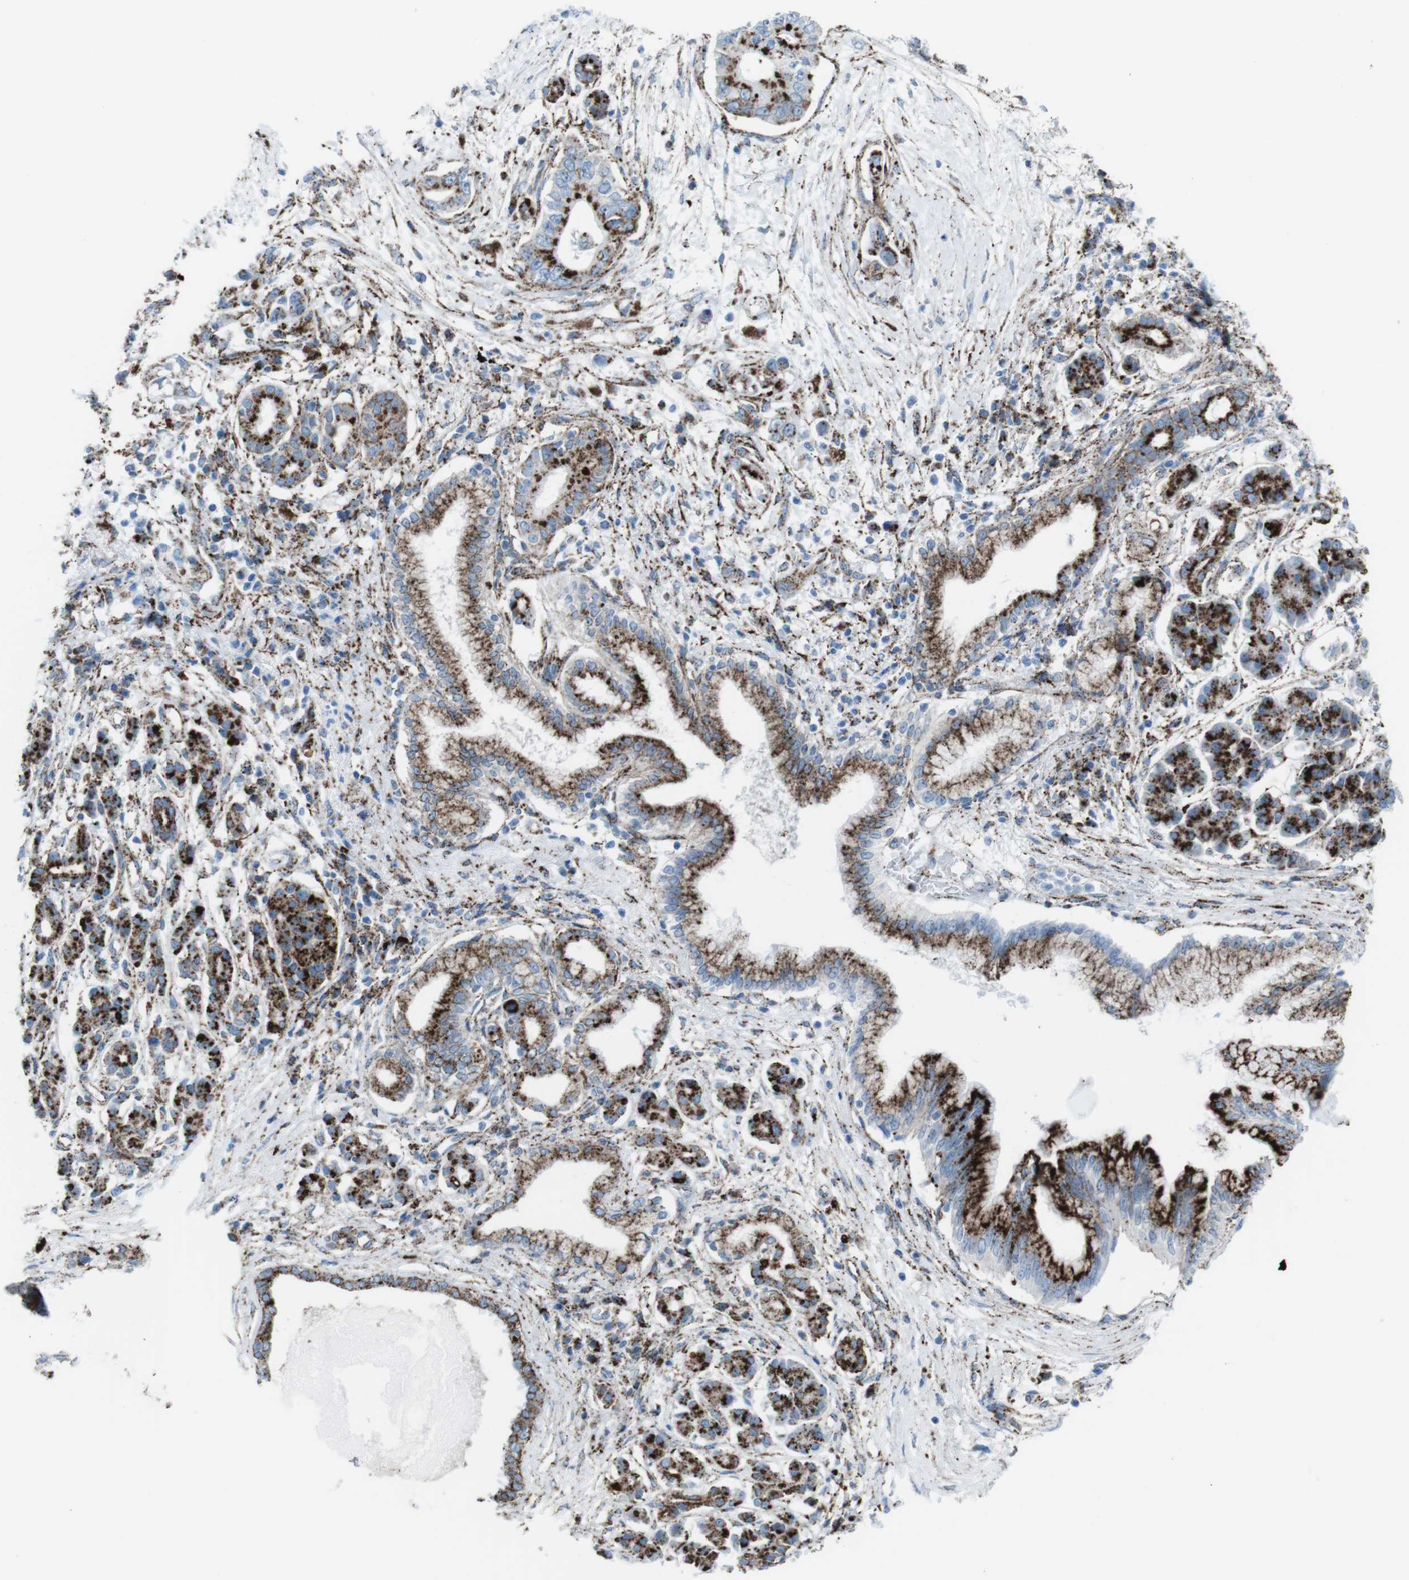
{"staining": {"intensity": "strong", "quantity": ">75%", "location": "cytoplasmic/membranous"}, "tissue": "pancreatic cancer", "cell_type": "Tumor cells", "image_type": "cancer", "snomed": [{"axis": "morphology", "description": "Adenocarcinoma, NOS"}, {"axis": "topography", "description": "Pancreas"}], "caption": "This is an image of immunohistochemistry staining of adenocarcinoma (pancreatic), which shows strong positivity in the cytoplasmic/membranous of tumor cells.", "gene": "SCARB2", "patient": {"sex": "male", "age": 77}}